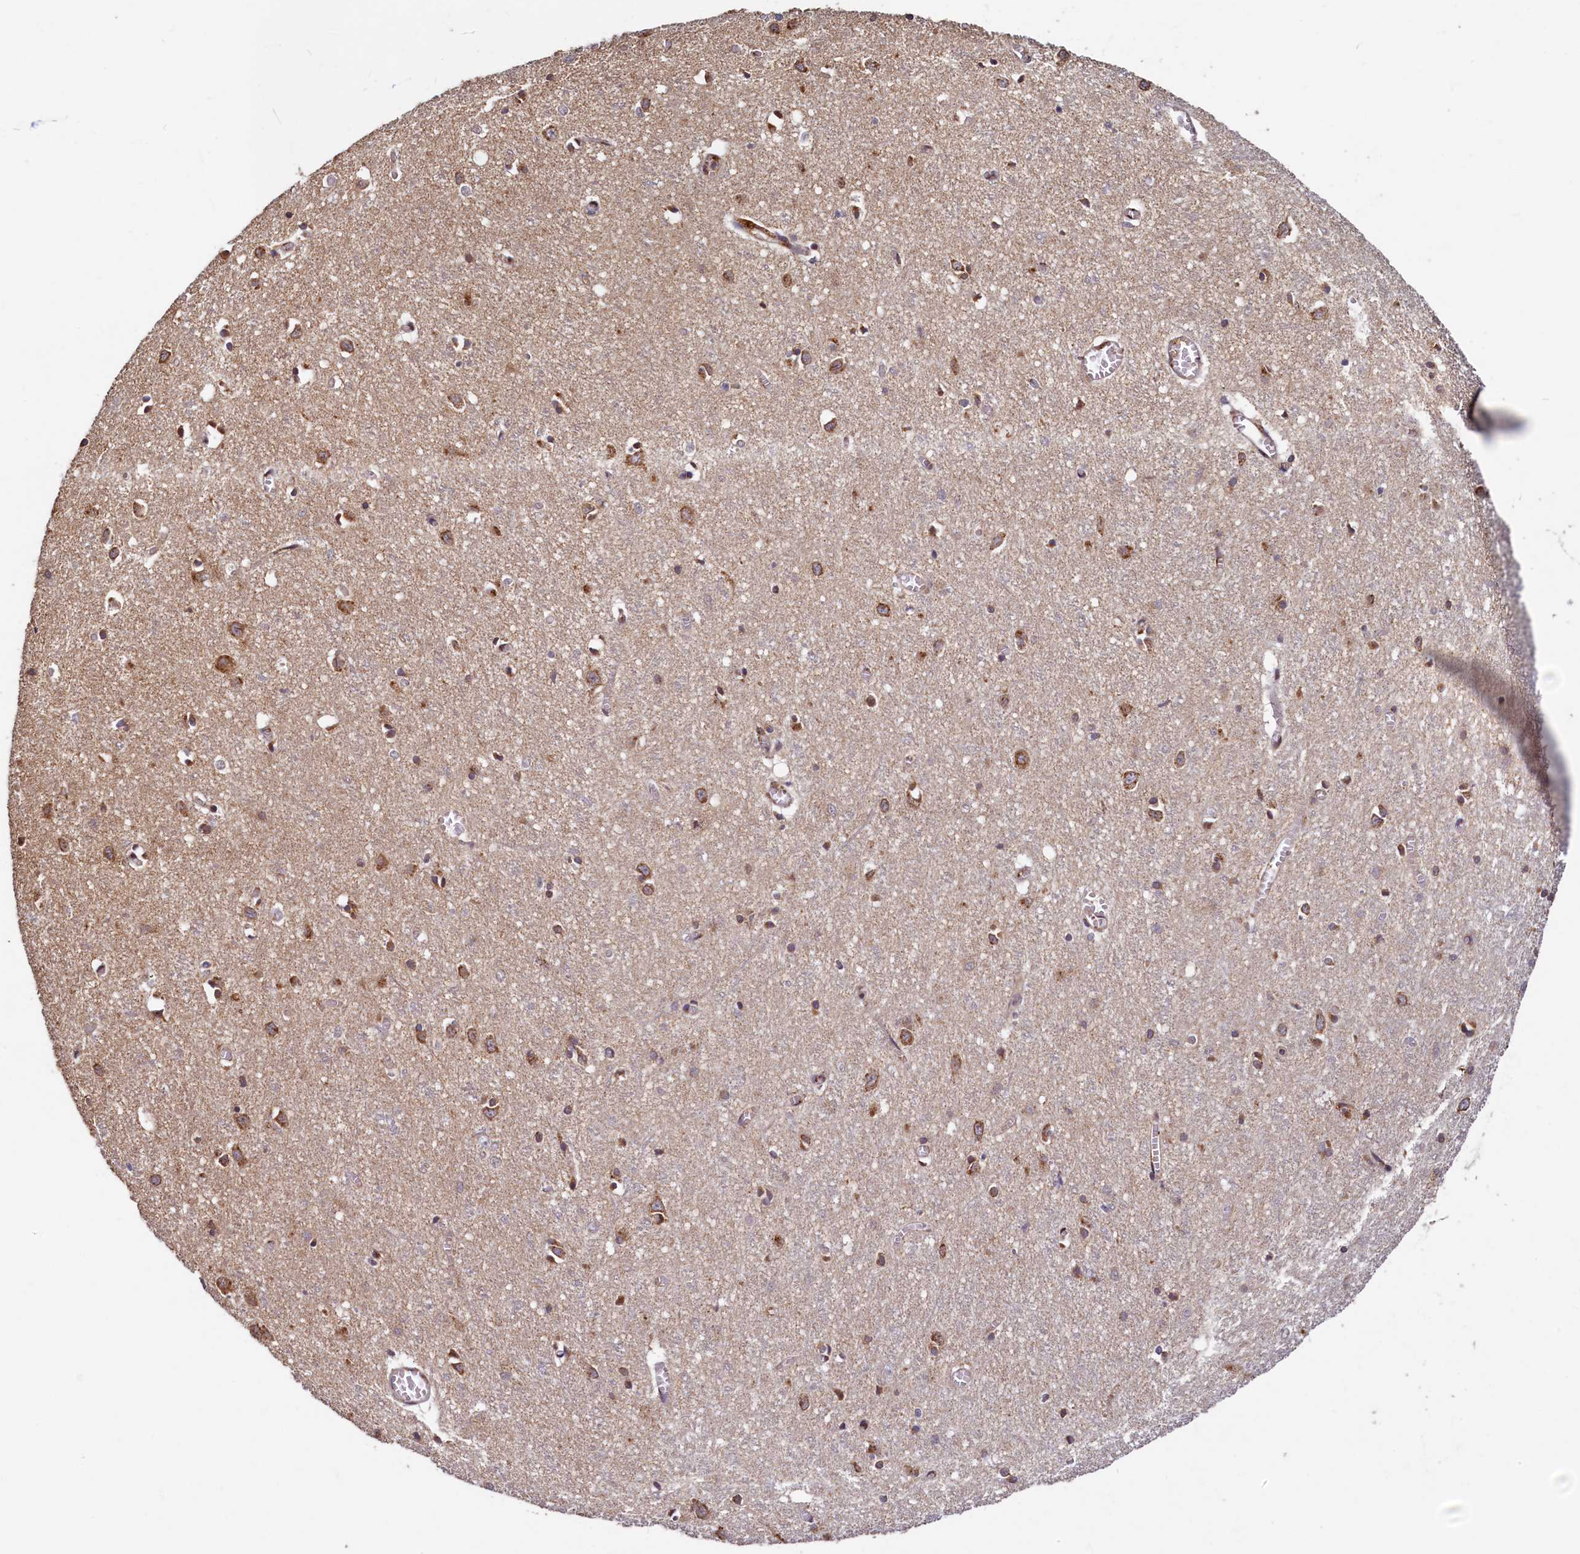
{"staining": {"intensity": "moderate", "quantity": ">75%", "location": "cytoplasmic/membranous"}, "tissue": "cerebral cortex", "cell_type": "Endothelial cells", "image_type": "normal", "snomed": [{"axis": "morphology", "description": "Normal tissue, NOS"}, {"axis": "topography", "description": "Cerebral cortex"}], "caption": "Cerebral cortex stained with DAB (3,3'-diaminobenzidine) immunohistochemistry (IHC) exhibits medium levels of moderate cytoplasmic/membranous positivity in approximately >75% of endothelial cells.", "gene": "NCKAP5L", "patient": {"sex": "female", "age": 64}}